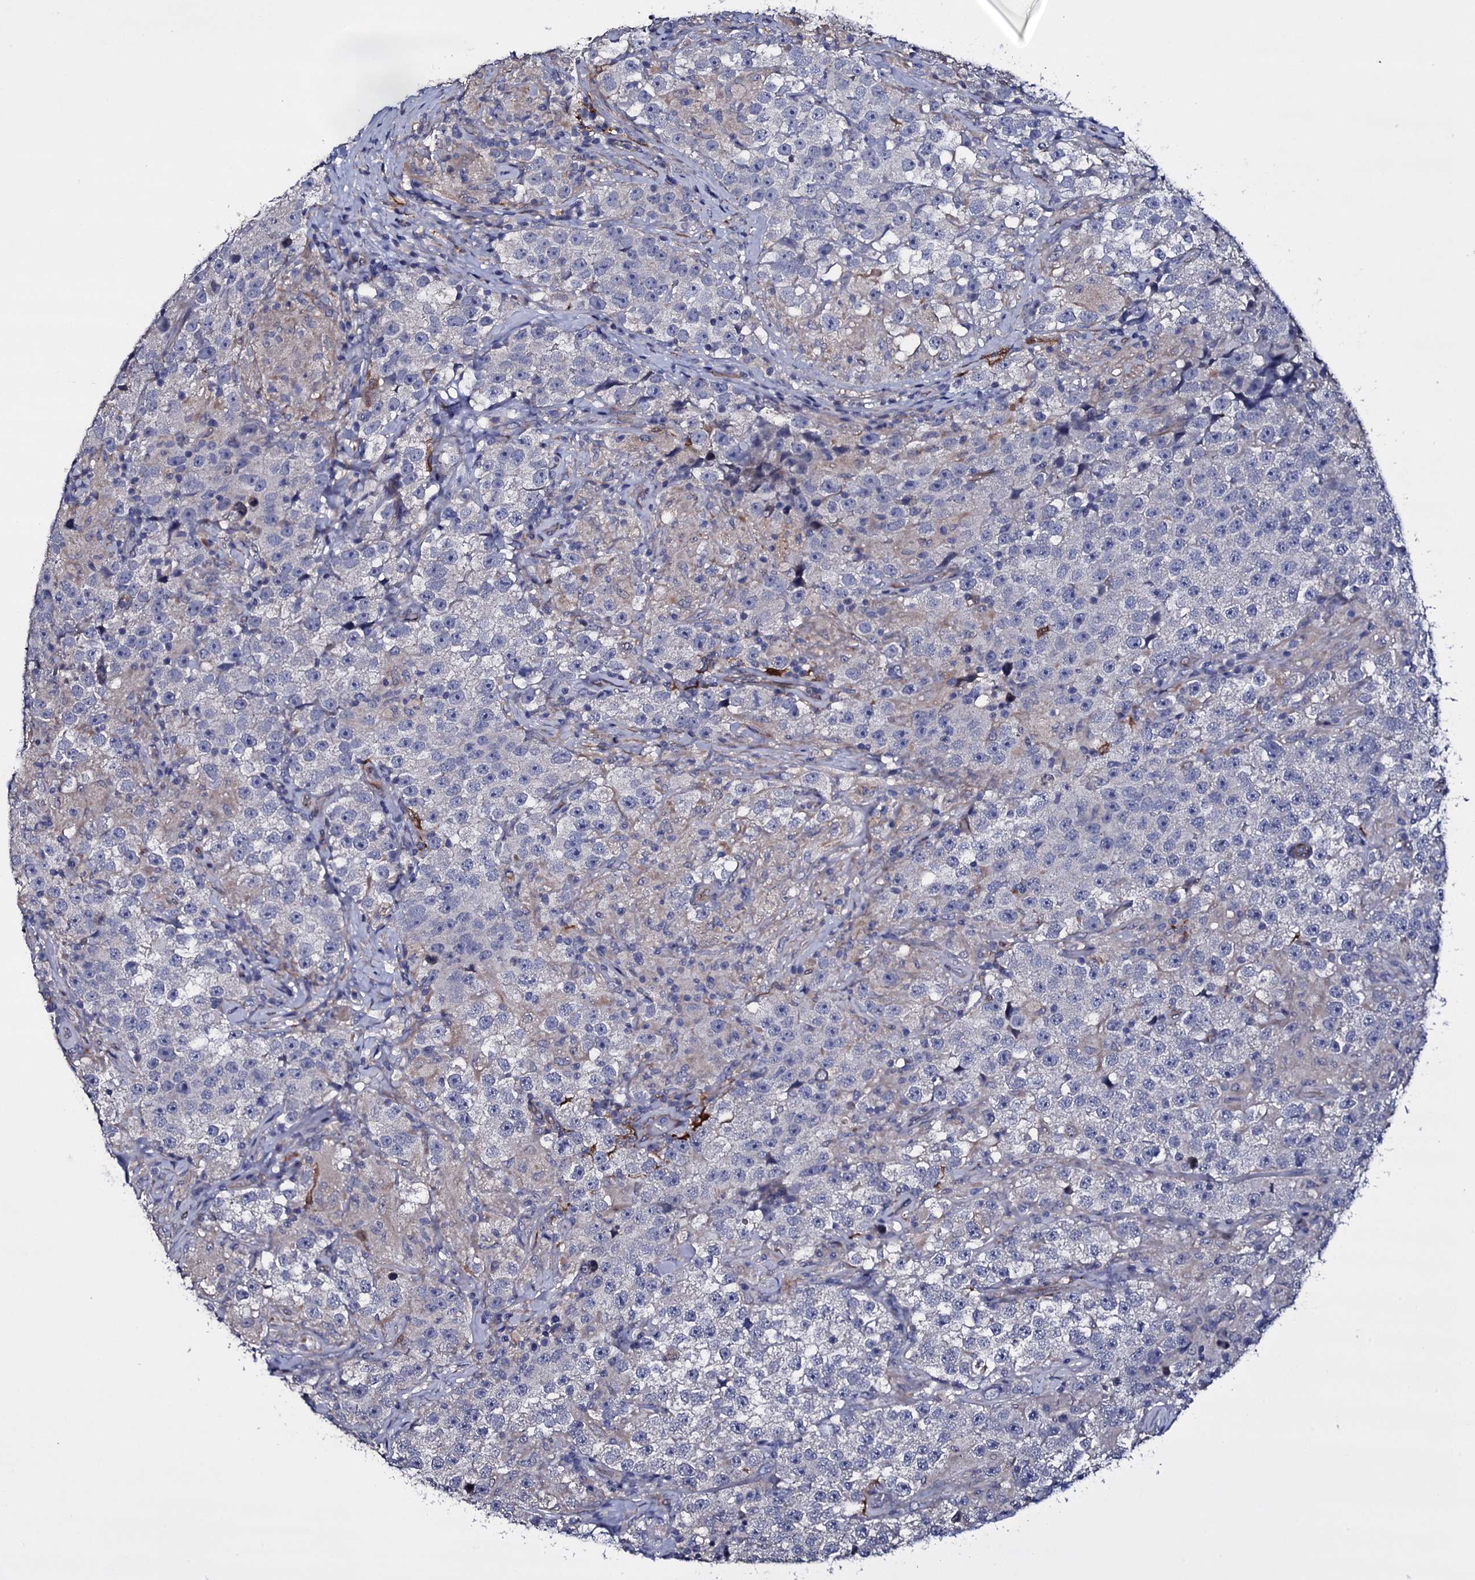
{"staining": {"intensity": "negative", "quantity": "none", "location": "none"}, "tissue": "testis cancer", "cell_type": "Tumor cells", "image_type": "cancer", "snomed": [{"axis": "morphology", "description": "Seminoma, NOS"}, {"axis": "topography", "description": "Testis"}], "caption": "A photomicrograph of testis cancer (seminoma) stained for a protein exhibits no brown staining in tumor cells.", "gene": "BCL2L14", "patient": {"sex": "male", "age": 46}}